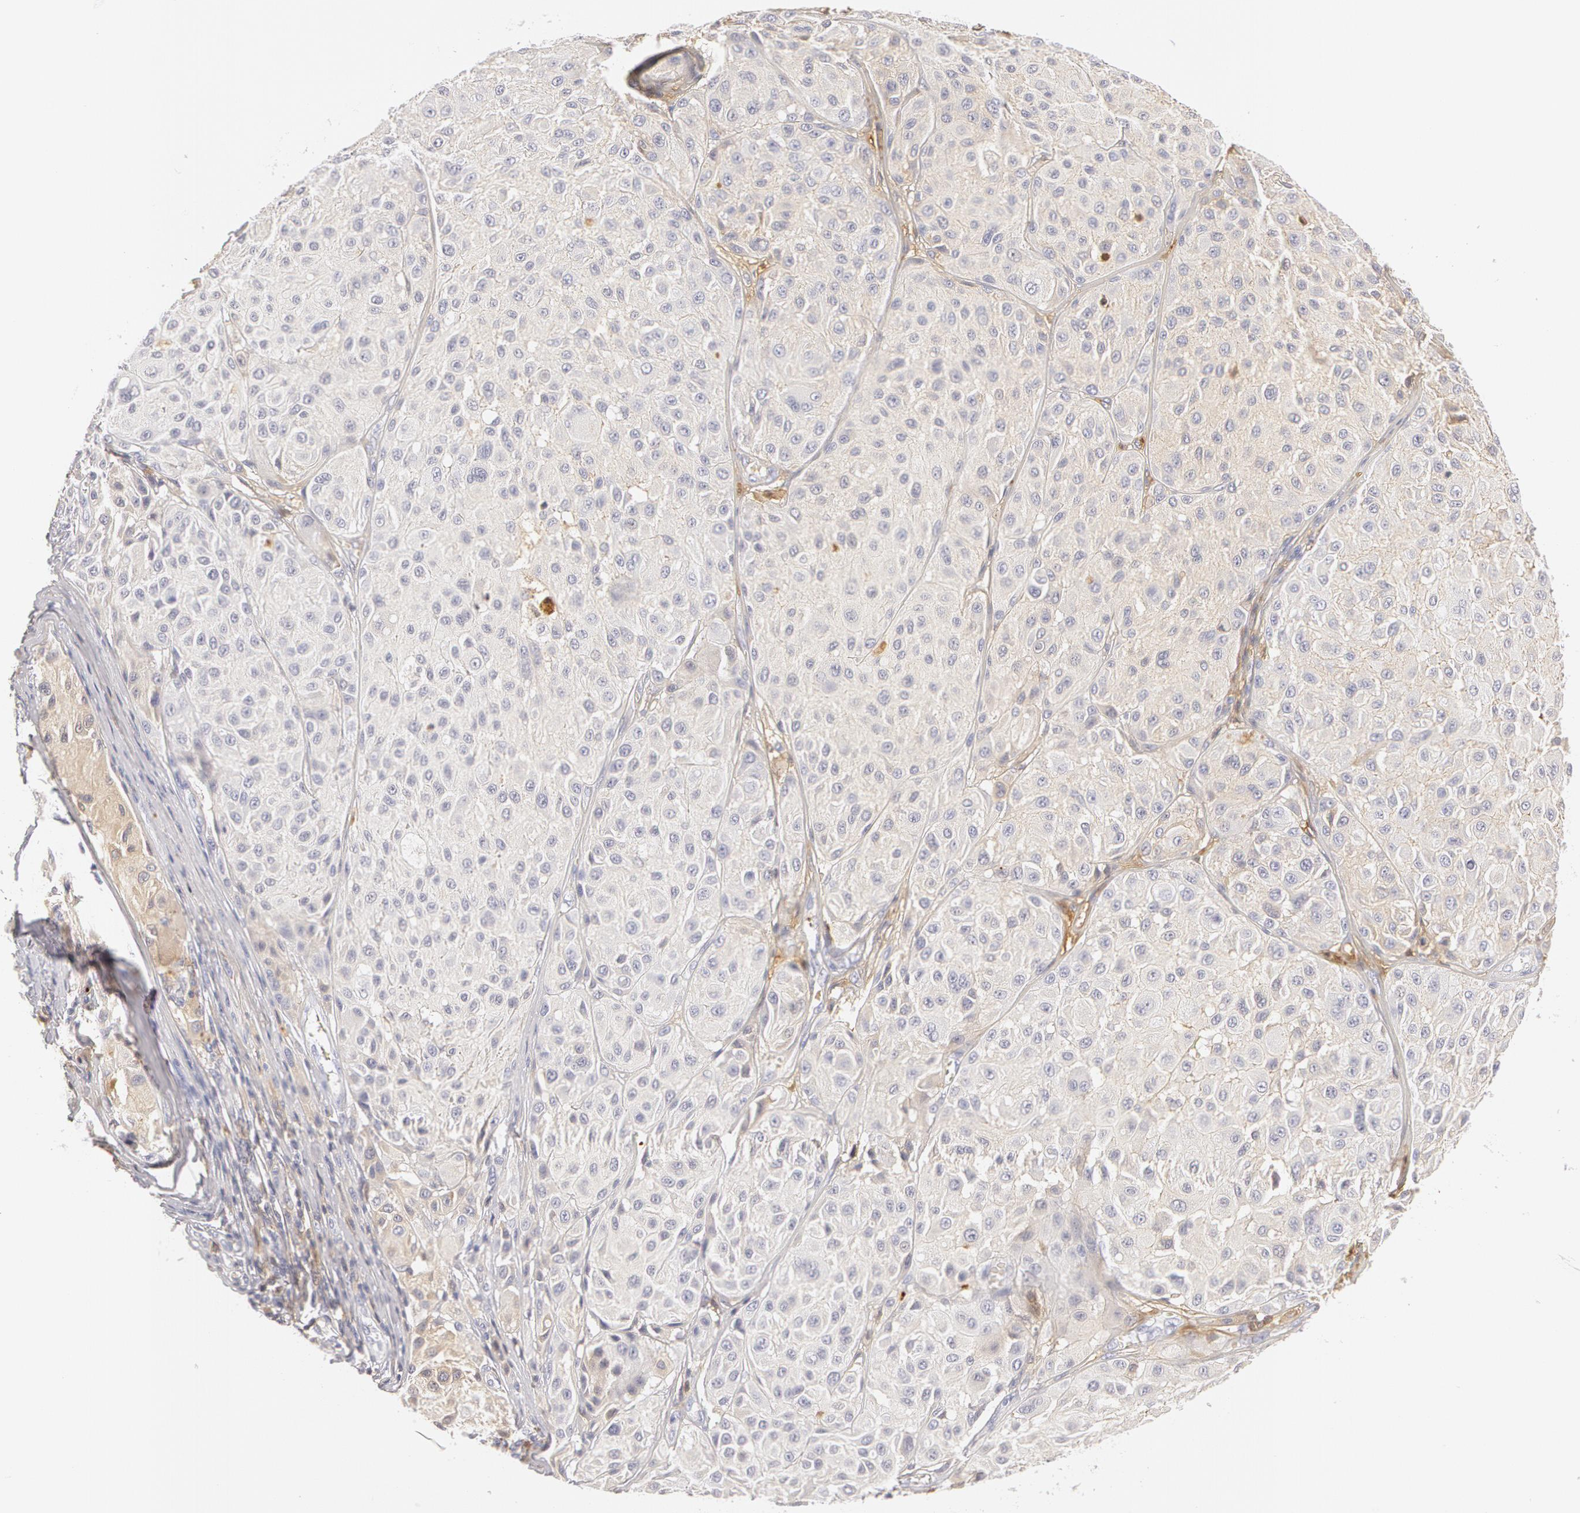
{"staining": {"intensity": "negative", "quantity": "none", "location": "none"}, "tissue": "melanoma", "cell_type": "Tumor cells", "image_type": "cancer", "snomed": [{"axis": "morphology", "description": "Malignant melanoma, NOS"}, {"axis": "topography", "description": "Skin"}], "caption": "This photomicrograph is of malignant melanoma stained with immunohistochemistry to label a protein in brown with the nuclei are counter-stained blue. There is no expression in tumor cells. (DAB (3,3'-diaminobenzidine) immunohistochemistry with hematoxylin counter stain).", "gene": "AHSG", "patient": {"sex": "male", "age": 36}}